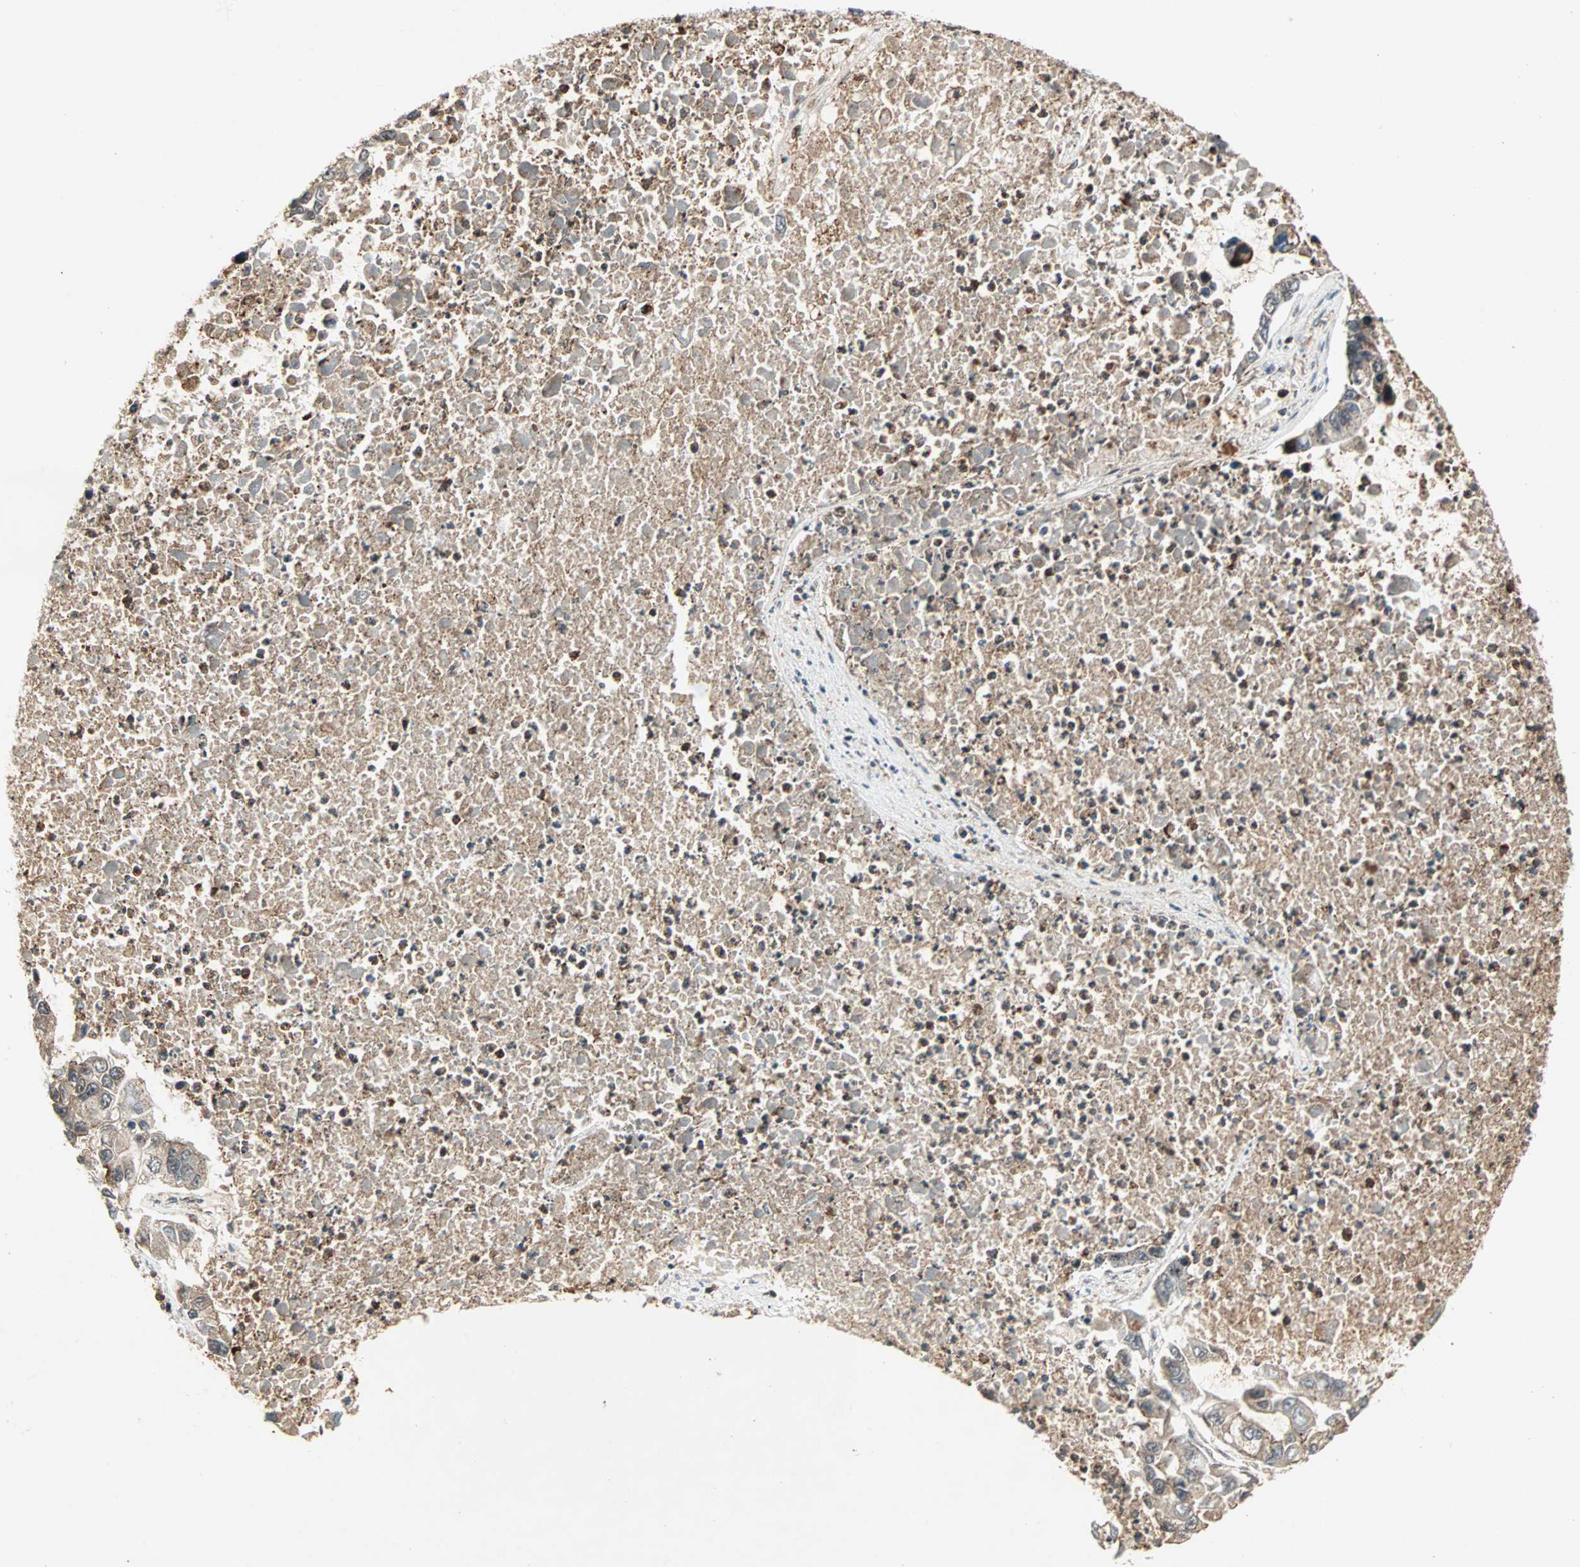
{"staining": {"intensity": "moderate", "quantity": ">75%", "location": "cytoplasmic/membranous,nuclear"}, "tissue": "lung cancer", "cell_type": "Tumor cells", "image_type": "cancer", "snomed": [{"axis": "morphology", "description": "Adenocarcinoma, NOS"}, {"axis": "topography", "description": "Lung"}], "caption": "Human lung cancer stained with a protein marker exhibits moderate staining in tumor cells.", "gene": "ZBED9", "patient": {"sex": "female", "age": 51}}